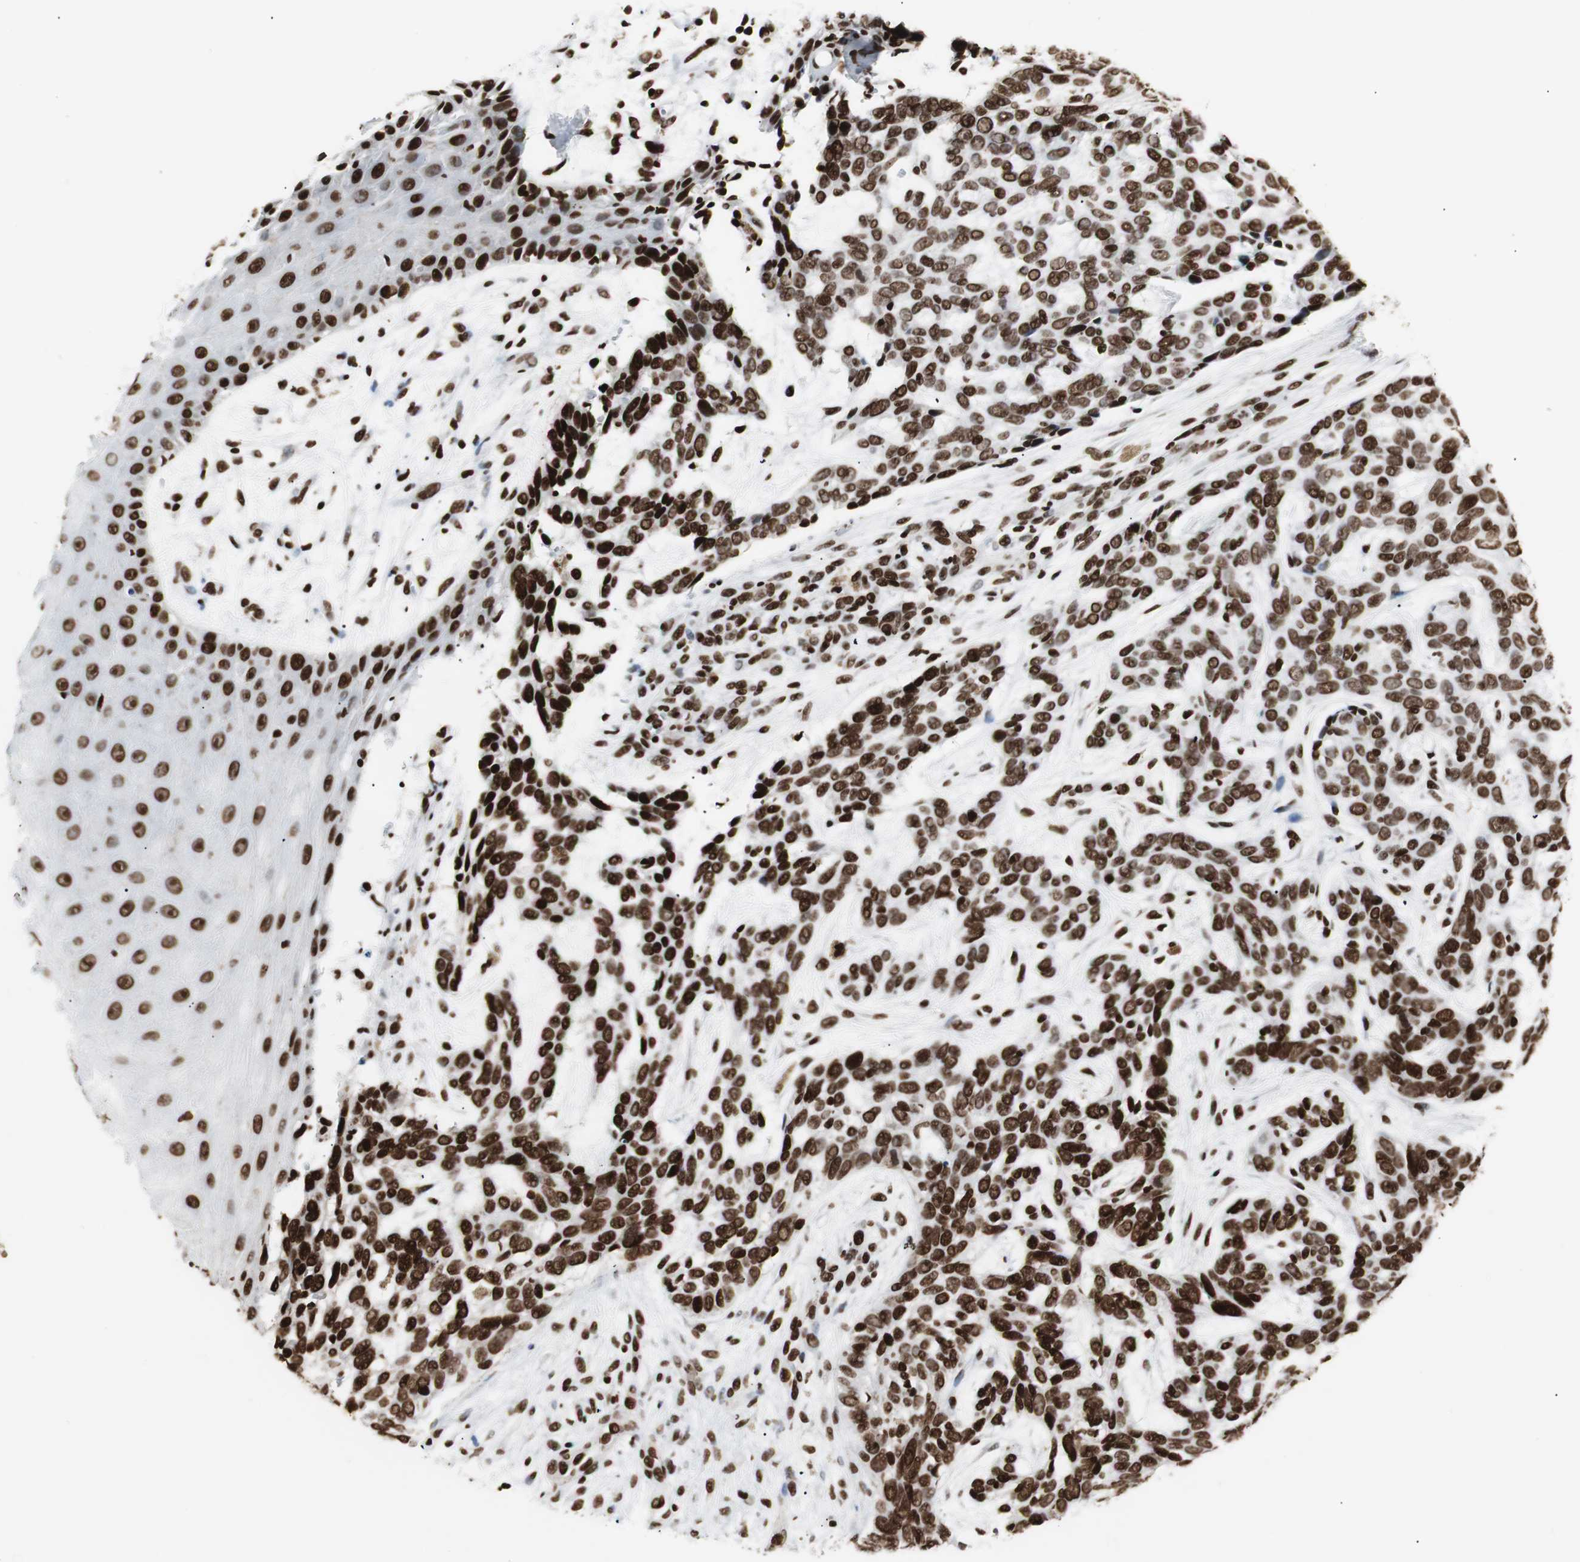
{"staining": {"intensity": "strong", "quantity": ">75%", "location": "nuclear"}, "tissue": "skin cancer", "cell_type": "Tumor cells", "image_type": "cancer", "snomed": [{"axis": "morphology", "description": "Basal cell carcinoma"}, {"axis": "topography", "description": "Skin"}], "caption": "Immunohistochemical staining of skin basal cell carcinoma shows high levels of strong nuclear protein staining in approximately >75% of tumor cells.", "gene": "MTA2", "patient": {"sex": "male", "age": 87}}